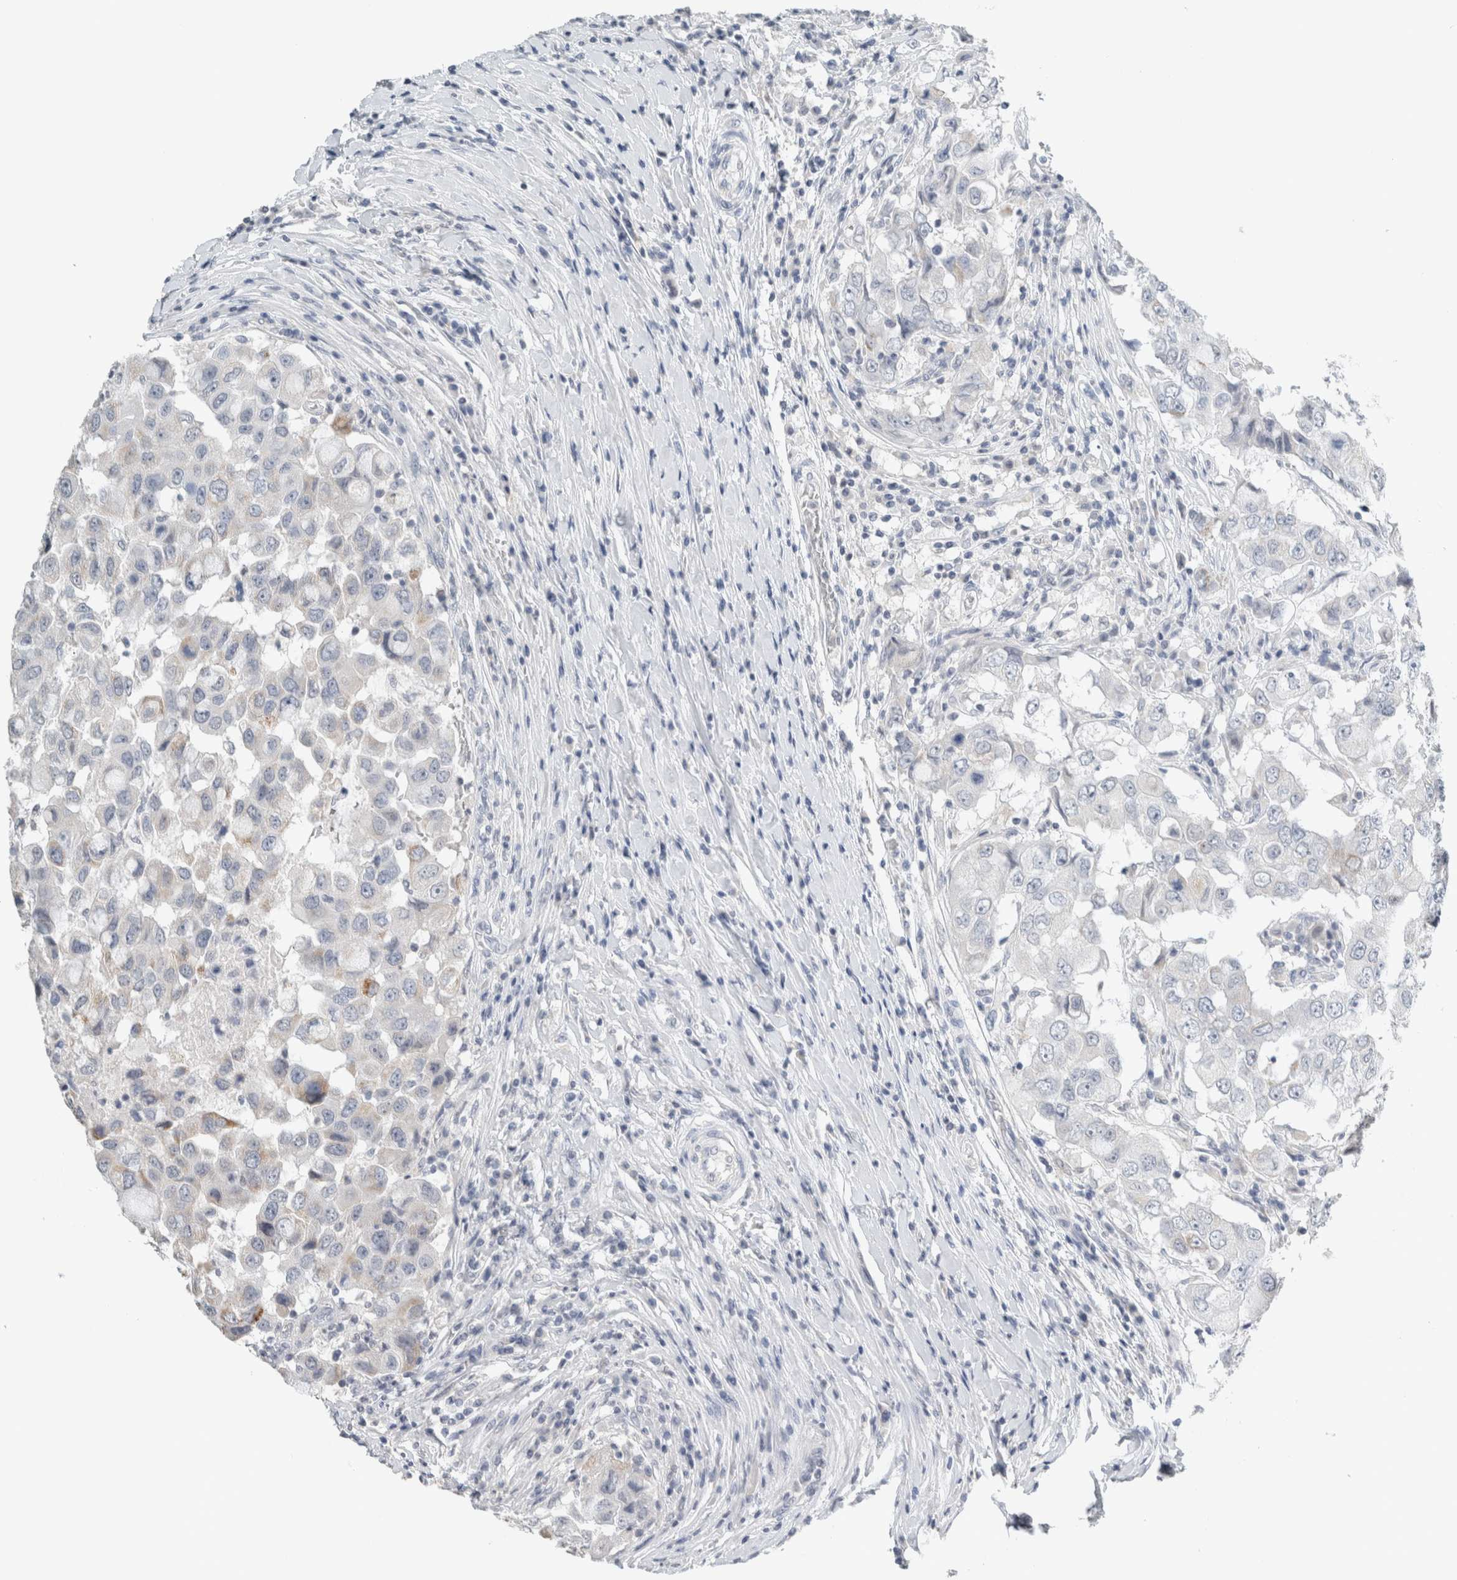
{"staining": {"intensity": "negative", "quantity": "none", "location": "none"}, "tissue": "breast cancer", "cell_type": "Tumor cells", "image_type": "cancer", "snomed": [{"axis": "morphology", "description": "Duct carcinoma"}, {"axis": "topography", "description": "Breast"}], "caption": "DAB immunohistochemical staining of human breast invasive ductal carcinoma demonstrates no significant expression in tumor cells. The staining is performed using DAB (3,3'-diaminobenzidine) brown chromogen with nuclei counter-stained in using hematoxylin.", "gene": "CRAT", "patient": {"sex": "female", "age": 27}}